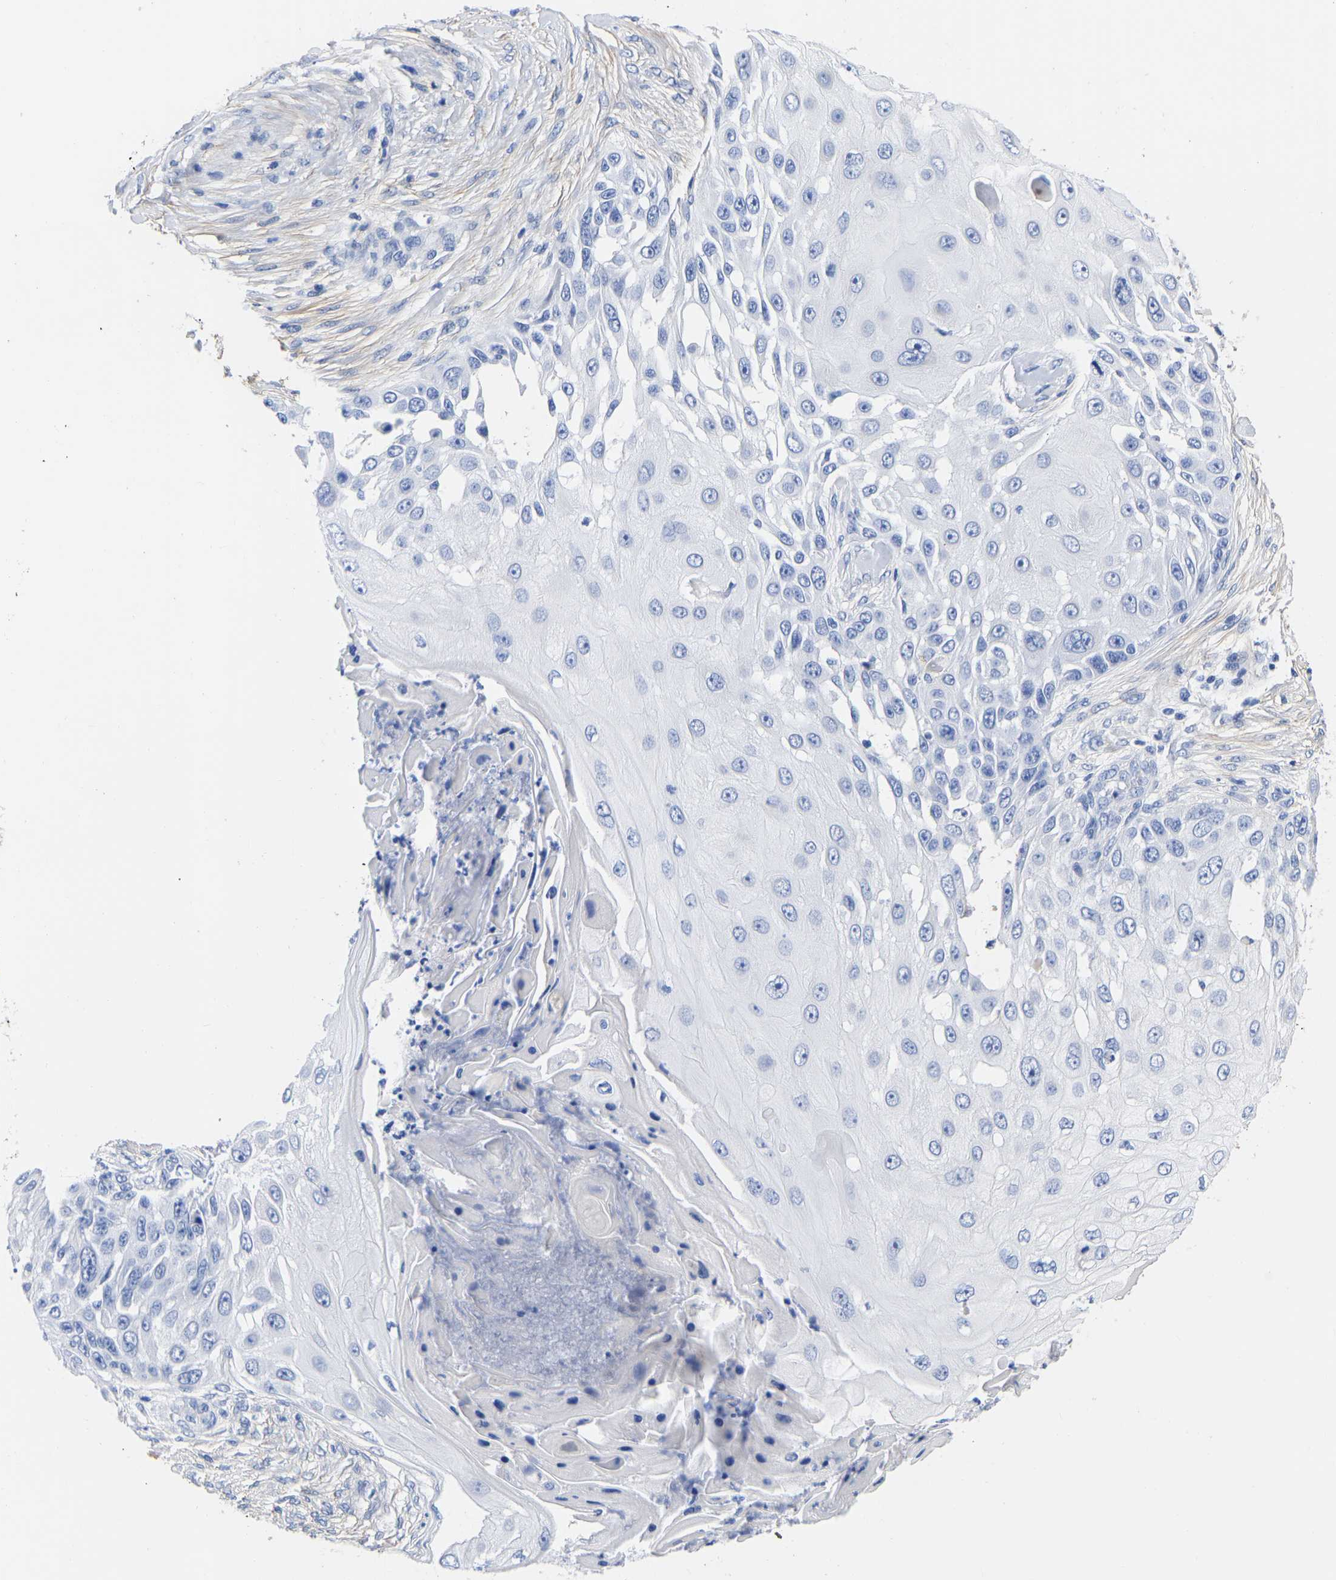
{"staining": {"intensity": "negative", "quantity": "none", "location": "none"}, "tissue": "skin cancer", "cell_type": "Tumor cells", "image_type": "cancer", "snomed": [{"axis": "morphology", "description": "Squamous cell carcinoma, NOS"}, {"axis": "topography", "description": "Skin"}], "caption": "Tumor cells are negative for brown protein staining in skin cancer (squamous cell carcinoma).", "gene": "GPA33", "patient": {"sex": "female", "age": 44}}